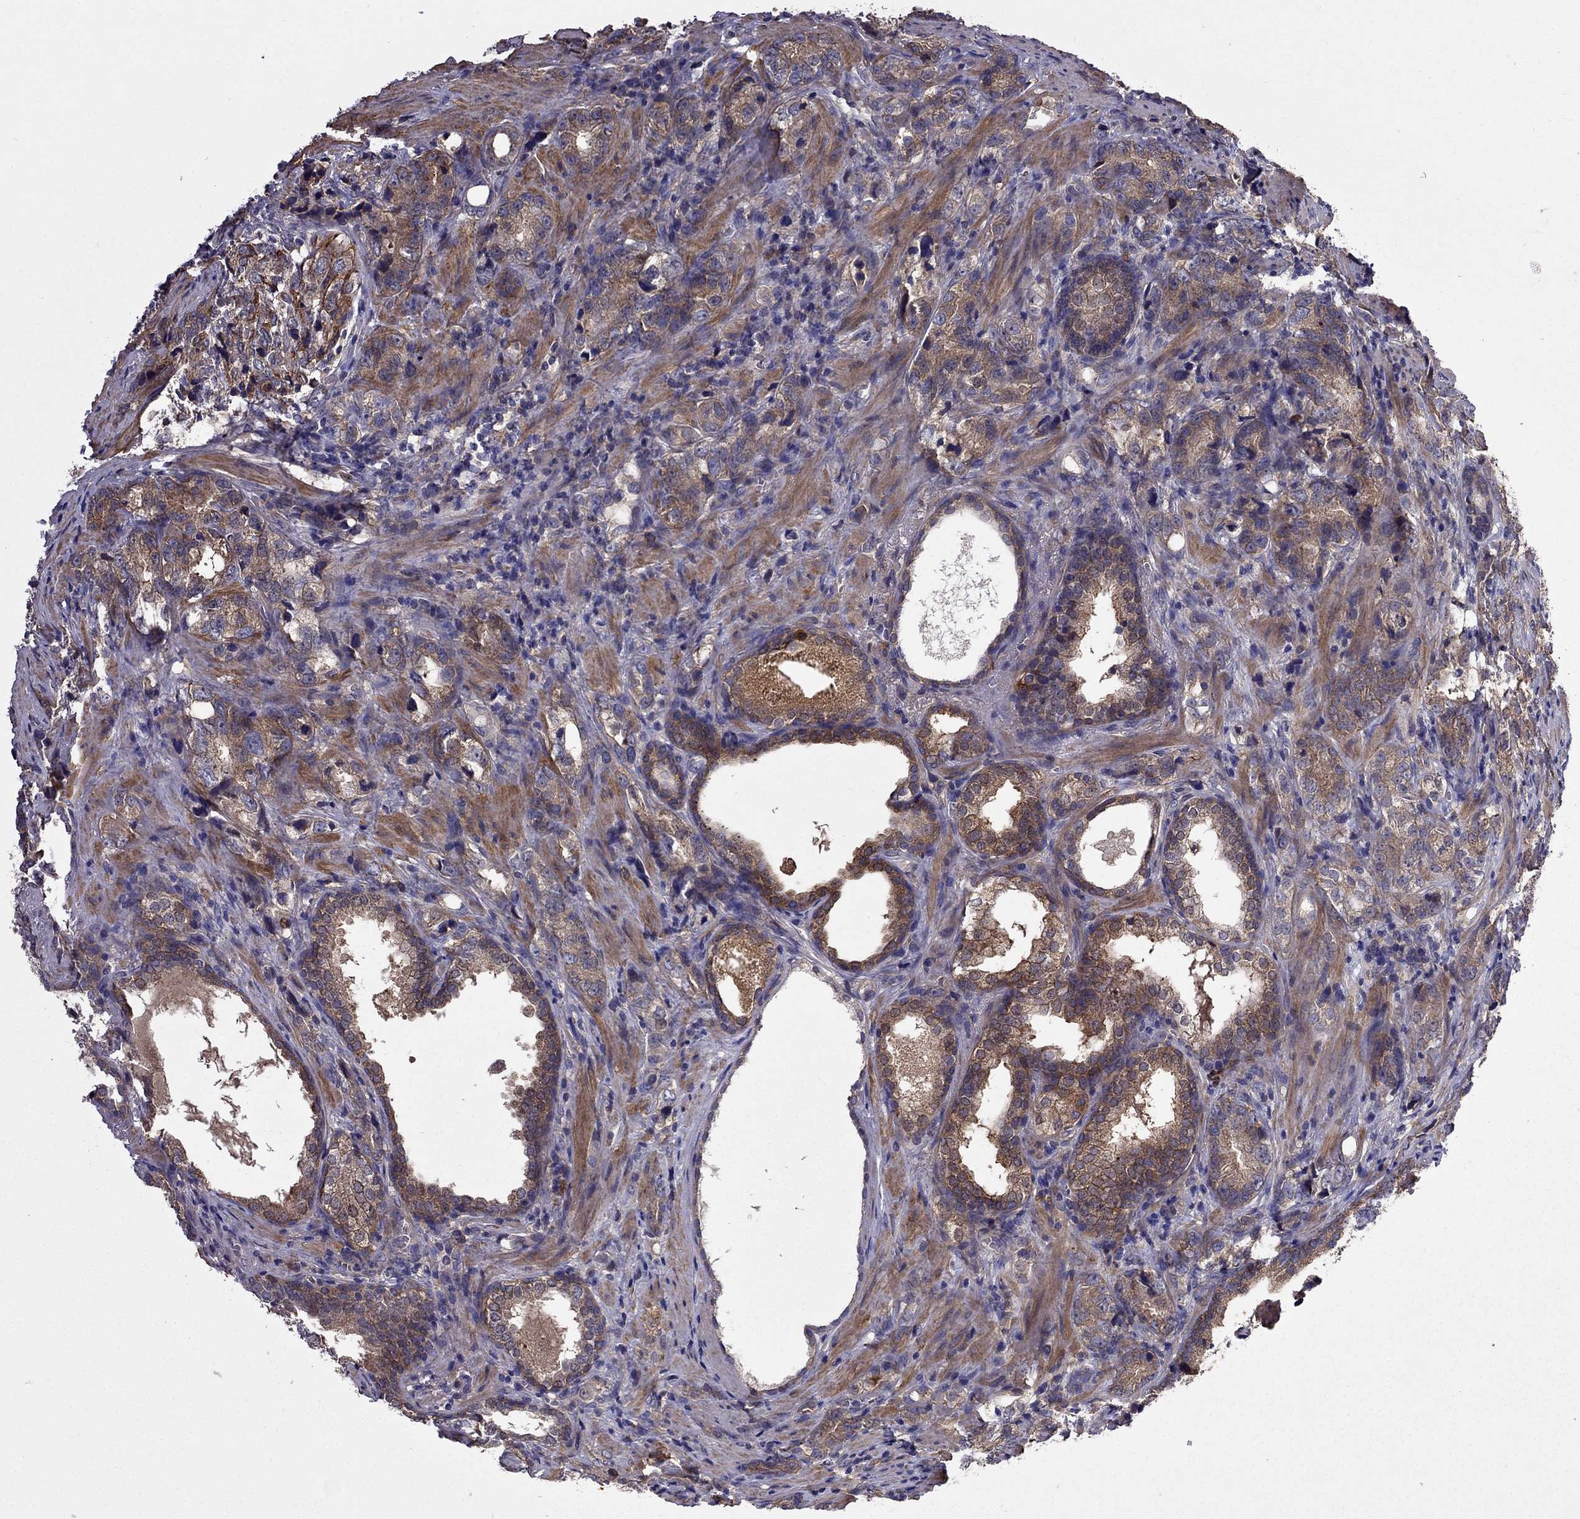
{"staining": {"intensity": "moderate", "quantity": ">75%", "location": "cytoplasmic/membranous"}, "tissue": "prostate cancer", "cell_type": "Tumor cells", "image_type": "cancer", "snomed": [{"axis": "morphology", "description": "Adenocarcinoma, NOS"}, {"axis": "topography", "description": "Prostate and seminal vesicle, NOS"}], "caption": "High-power microscopy captured an immunohistochemistry micrograph of prostate cancer (adenocarcinoma), revealing moderate cytoplasmic/membranous staining in approximately >75% of tumor cells. (DAB (3,3'-diaminobenzidine) = brown stain, brightfield microscopy at high magnification).", "gene": "ITGB1", "patient": {"sex": "male", "age": 63}}